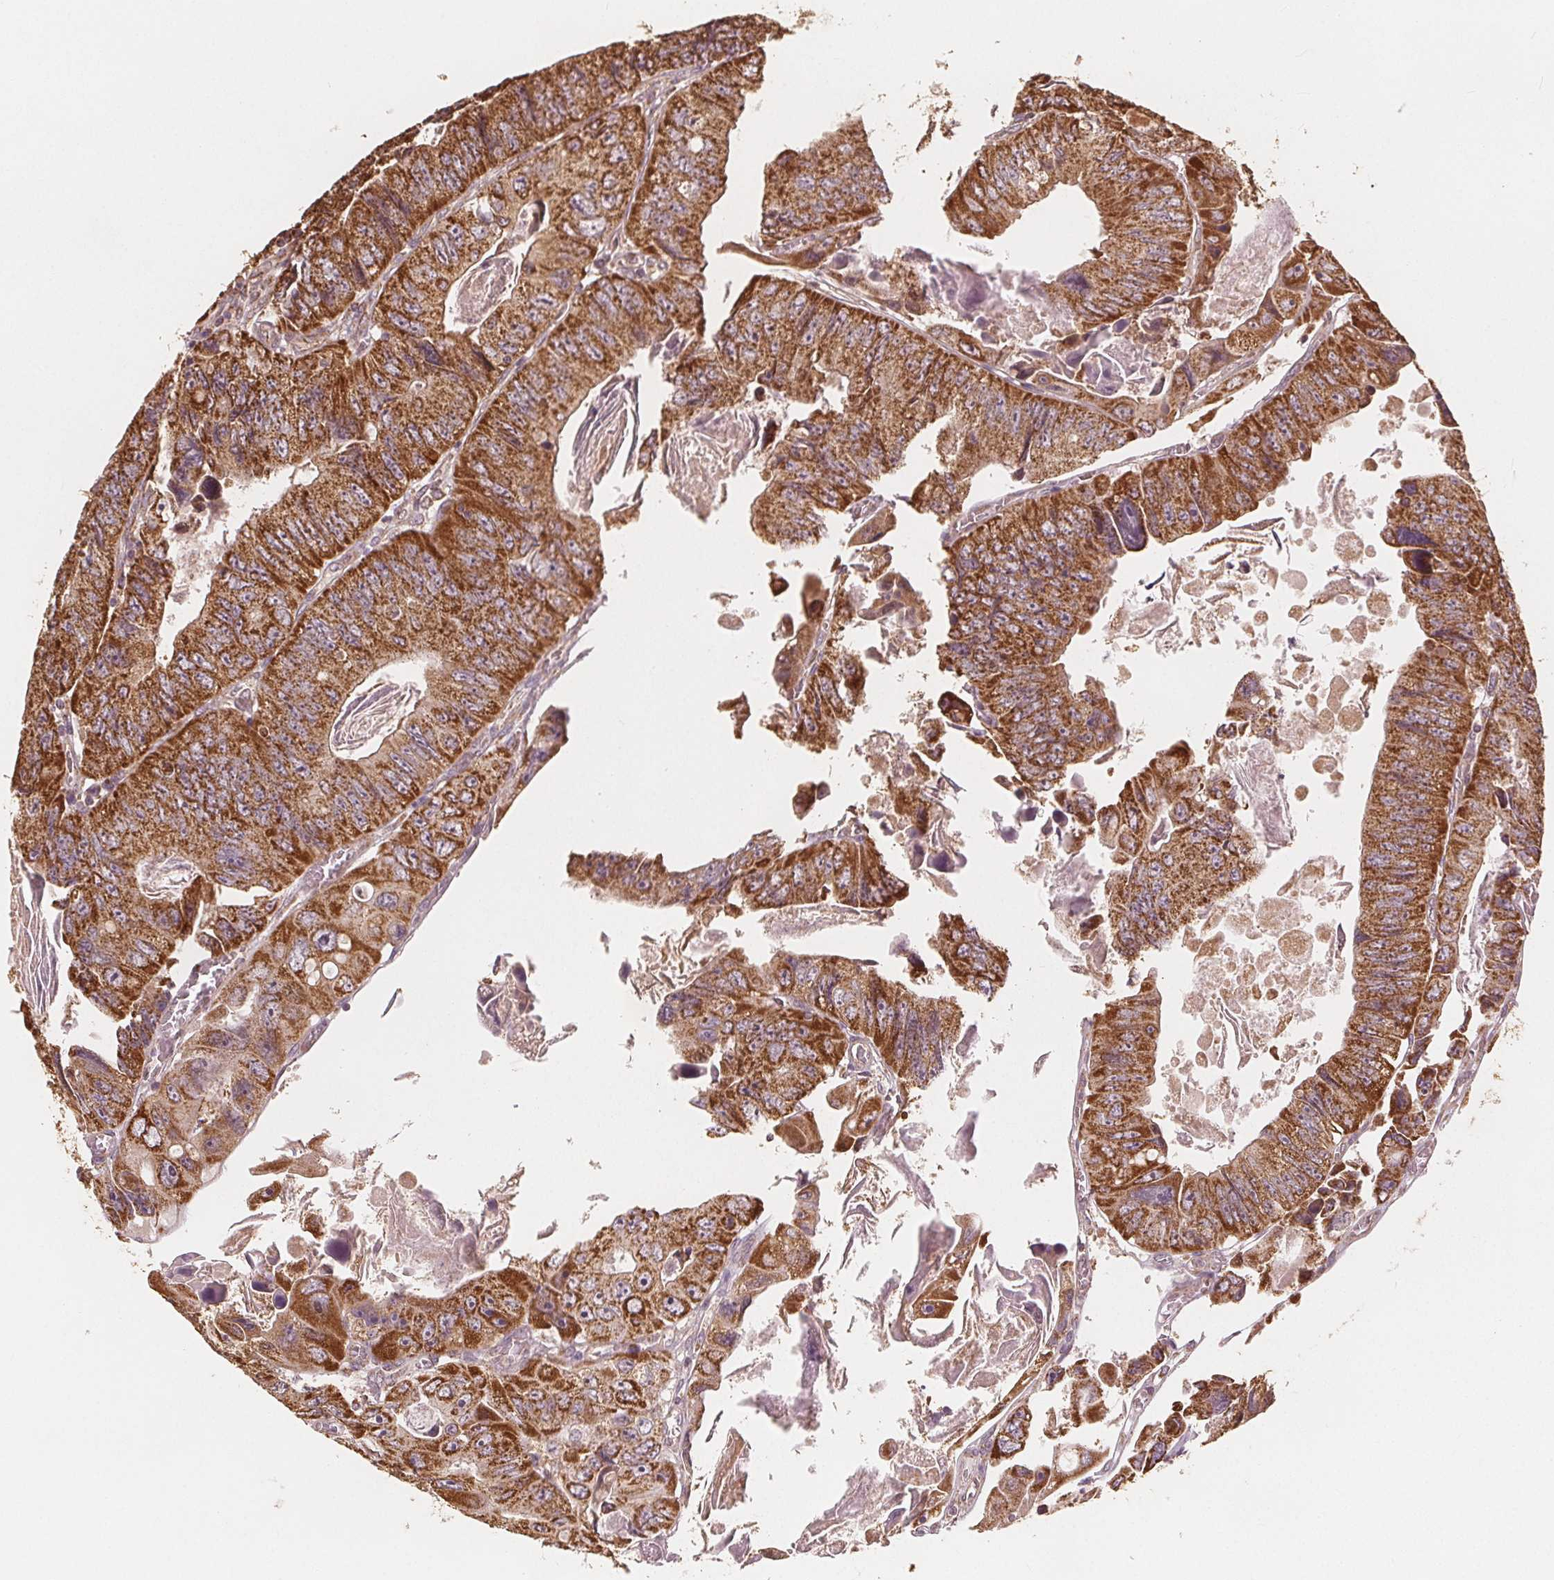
{"staining": {"intensity": "strong", "quantity": ">75%", "location": "cytoplasmic/membranous"}, "tissue": "colorectal cancer", "cell_type": "Tumor cells", "image_type": "cancer", "snomed": [{"axis": "morphology", "description": "Adenocarcinoma, NOS"}, {"axis": "topography", "description": "Colon"}], "caption": "Protein expression by IHC shows strong cytoplasmic/membranous staining in approximately >75% of tumor cells in colorectal adenocarcinoma. (DAB IHC with brightfield microscopy, high magnification).", "gene": "PEX26", "patient": {"sex": "female", "age": 84}}